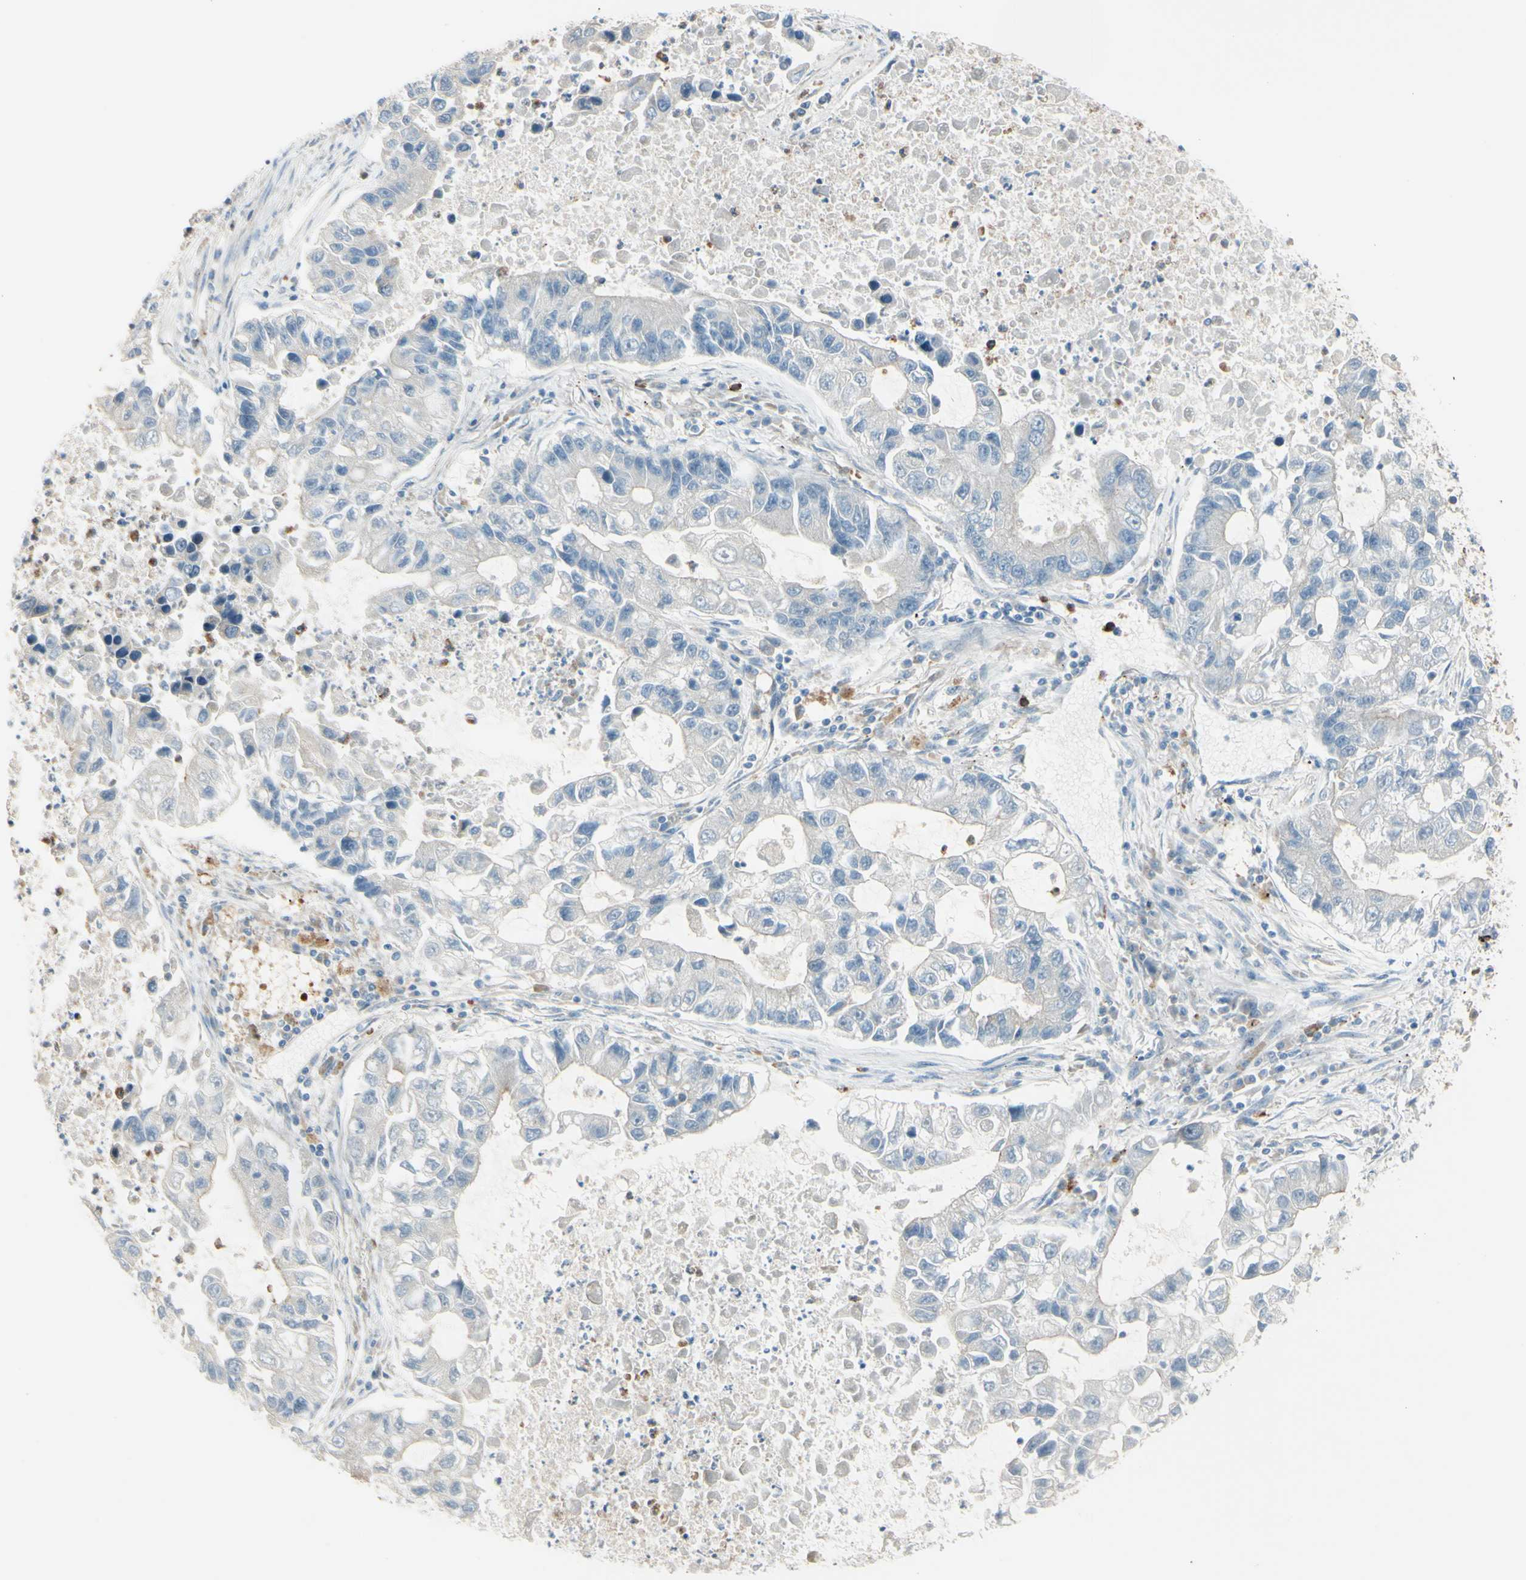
{"staining": {"intensity": "negative", "quantity": "none", "location": "none"}, "tissue": "lung cancer", "cell_type": "Tumor cells", "image_type": "cancer", "snomed": [{"axis": "morphology", "description": "Adenocarcinoma, NOS"}, {"axis": "topography", "description": "Lung"}], "caption": "Immunohistochemistry (IHC) micrograph of lung cancer stained for a protein (brown), which reveals no expression in tumor cells.", "gene": "LMTK2", "patient": {"sex": "female", "age": 51}}